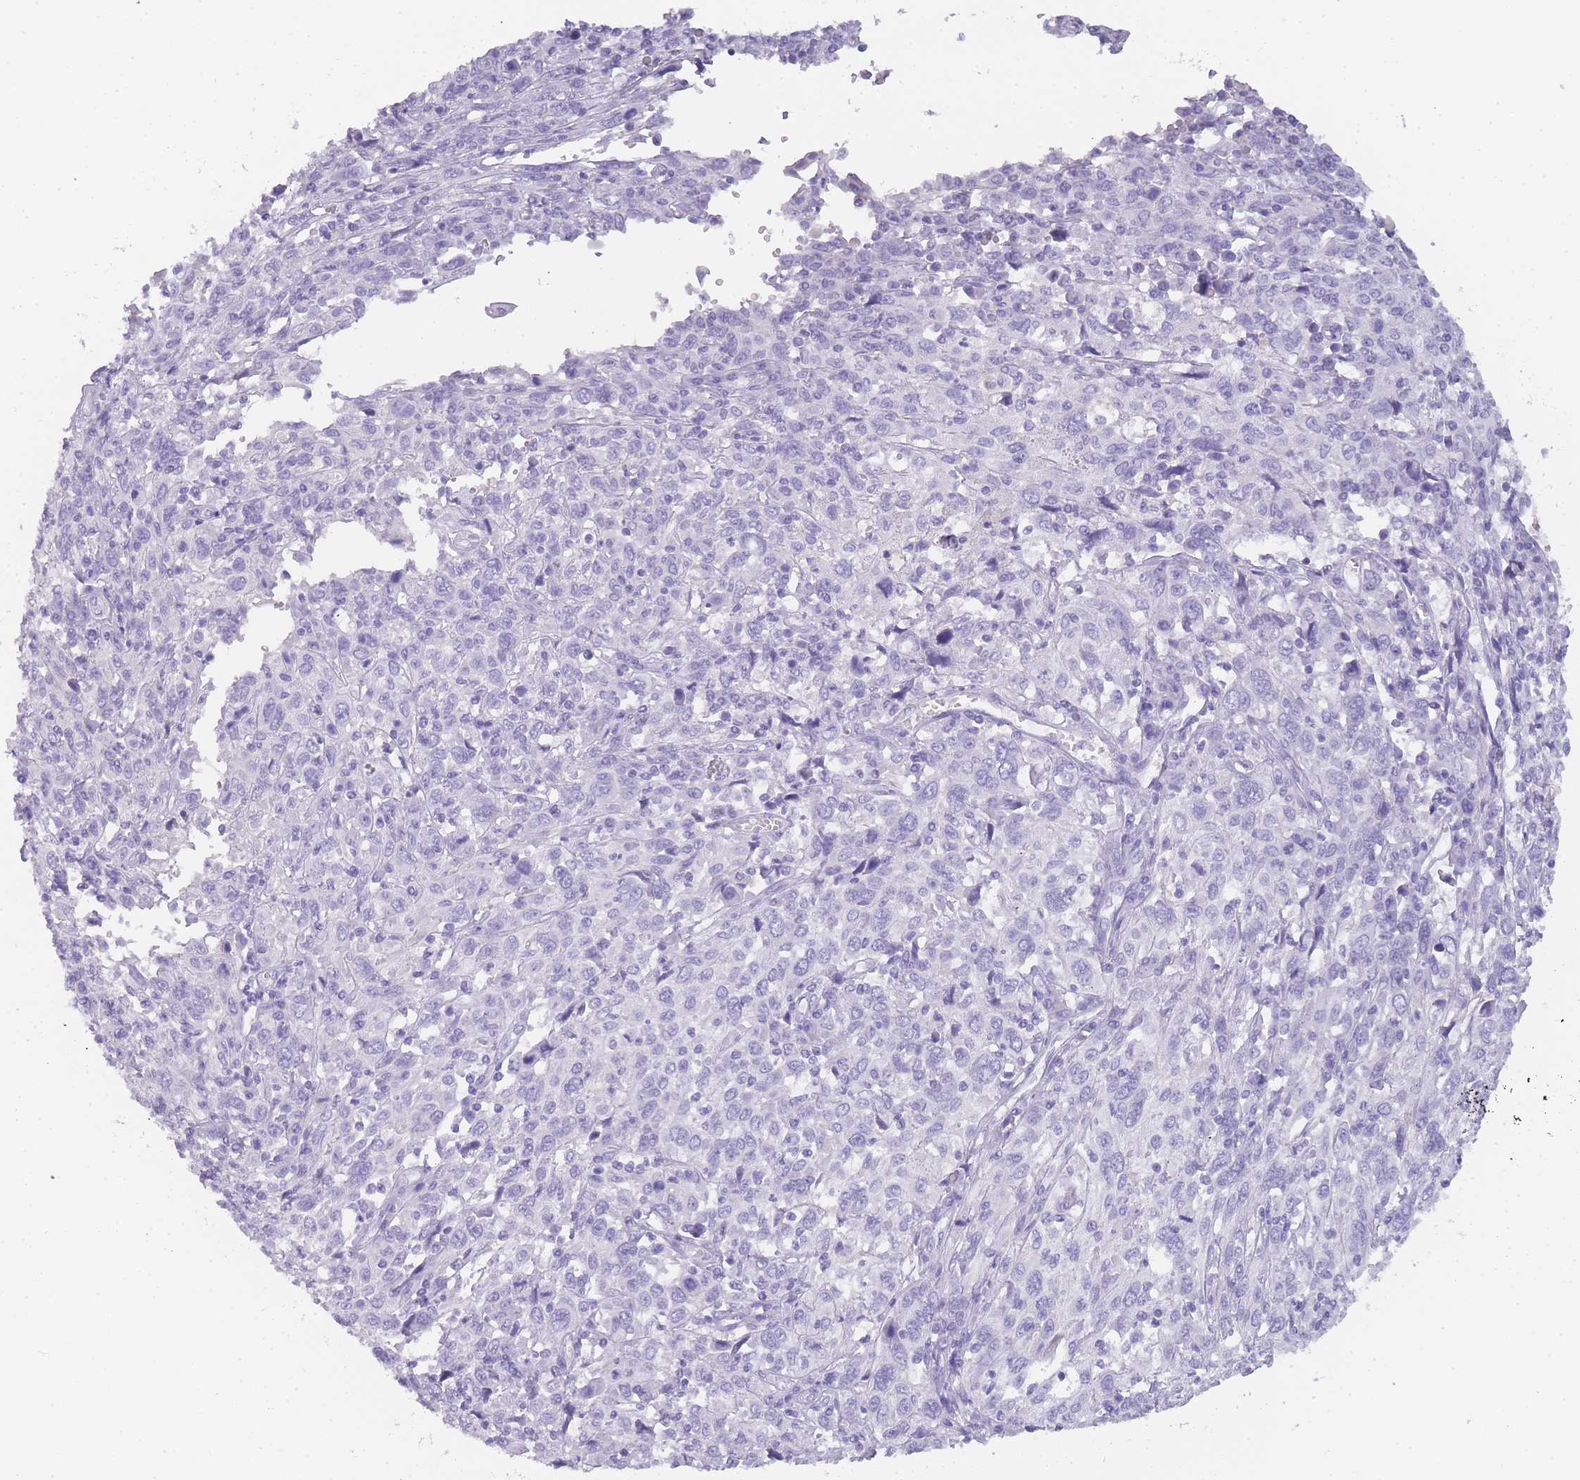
{"staining": {"intensity": "negative", "quantity": "none", "location": "none"}, "tissue": "cervical cancer", "cell_type": "Tumor cells", "image_type": "cancer", "snomed": [{"axis": "morphology", "description": "Squamous cell carcinoma, NOS"}, {"axis": "topography", "description": "Cervix"}], "caption": "This is an immunohistochemistry (IHC) histopathology image of human squamous cell carcinoma (cervical). There is no staining in tumor cells.", "gene": "TCP11", "patient": {"sex": "female", "age": 46}}